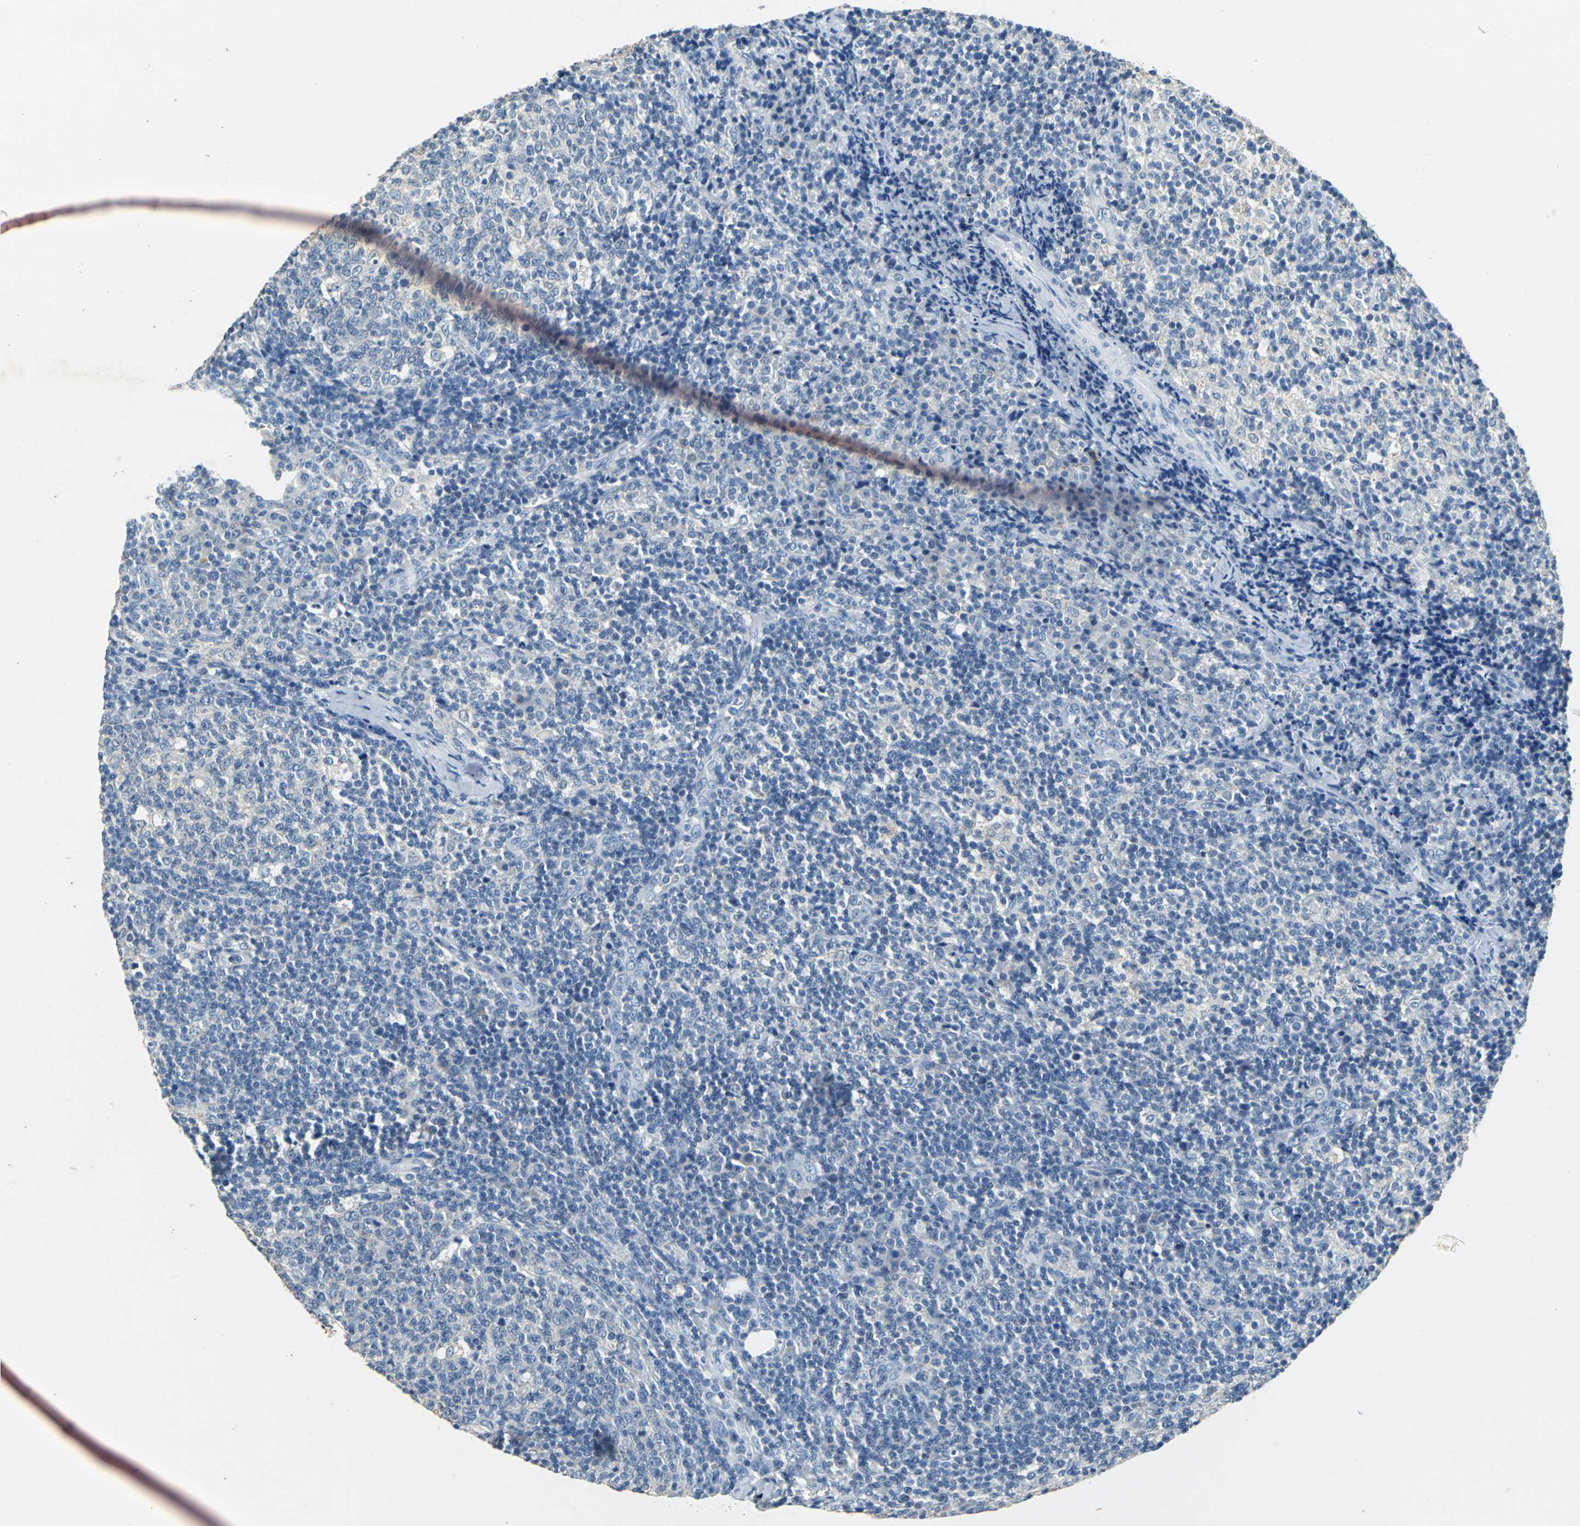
{"staining": {"intensity": "negative", "quantity": "none", "location": "none"}, "tissue": "lymph node", "cell_type": "Germinal center cells", "image_type": "normal", "snomed": [{"axis": "morphology", "description": "Normal tissue, NOS"}, {"axis": "morphology", "description": "Inflammation, NOS"}, {"axis": "topography", "description": "Lymph node"}], "caption": "This photomicrograph is of benign lymph node stained with immunohistochemistry to label a protein in brown with the nuclei are counter-stained blue. There is no expression in germinal center cells.", "gene": "TEX264", "patient": {"sex": "male", "age": 55}}